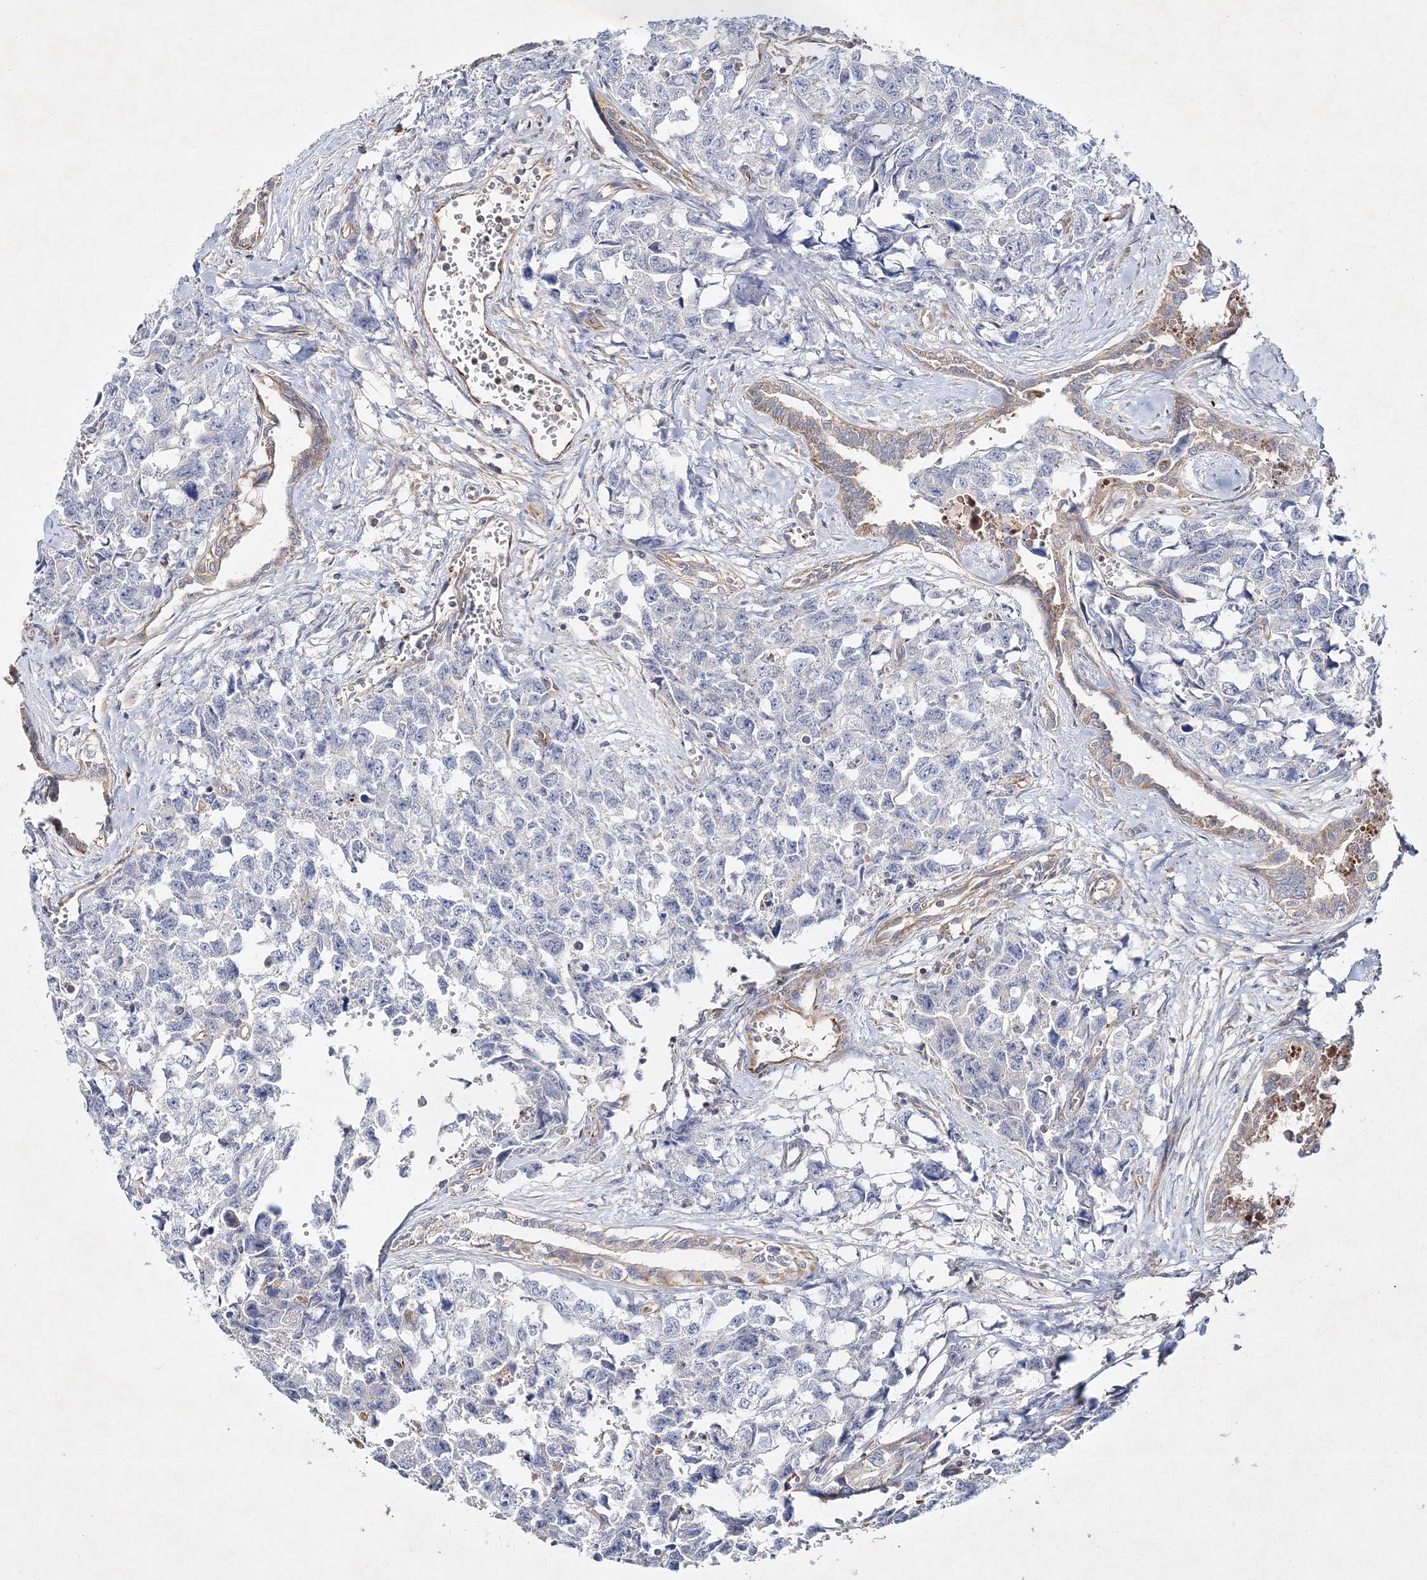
{"staining": {"intensity": "negative", "quantity": "none", "location": "none"}, "tissue": "testis cancer", "cell_type": "Tumor cells", "image_type": "cancer", "snomed": [{"axis": "morphology", "description": "Carcinoma, Embryonal, NOS"}, {"axis": "topography", "description": "Testis"}], "caption": "Immunohistochemistry (IHC) of testis cancer (embryonal carcinoma) exhibits no expression in tumor cells.", "gene": "WDR37", "patient": {"sex": "male", "age": 31}}